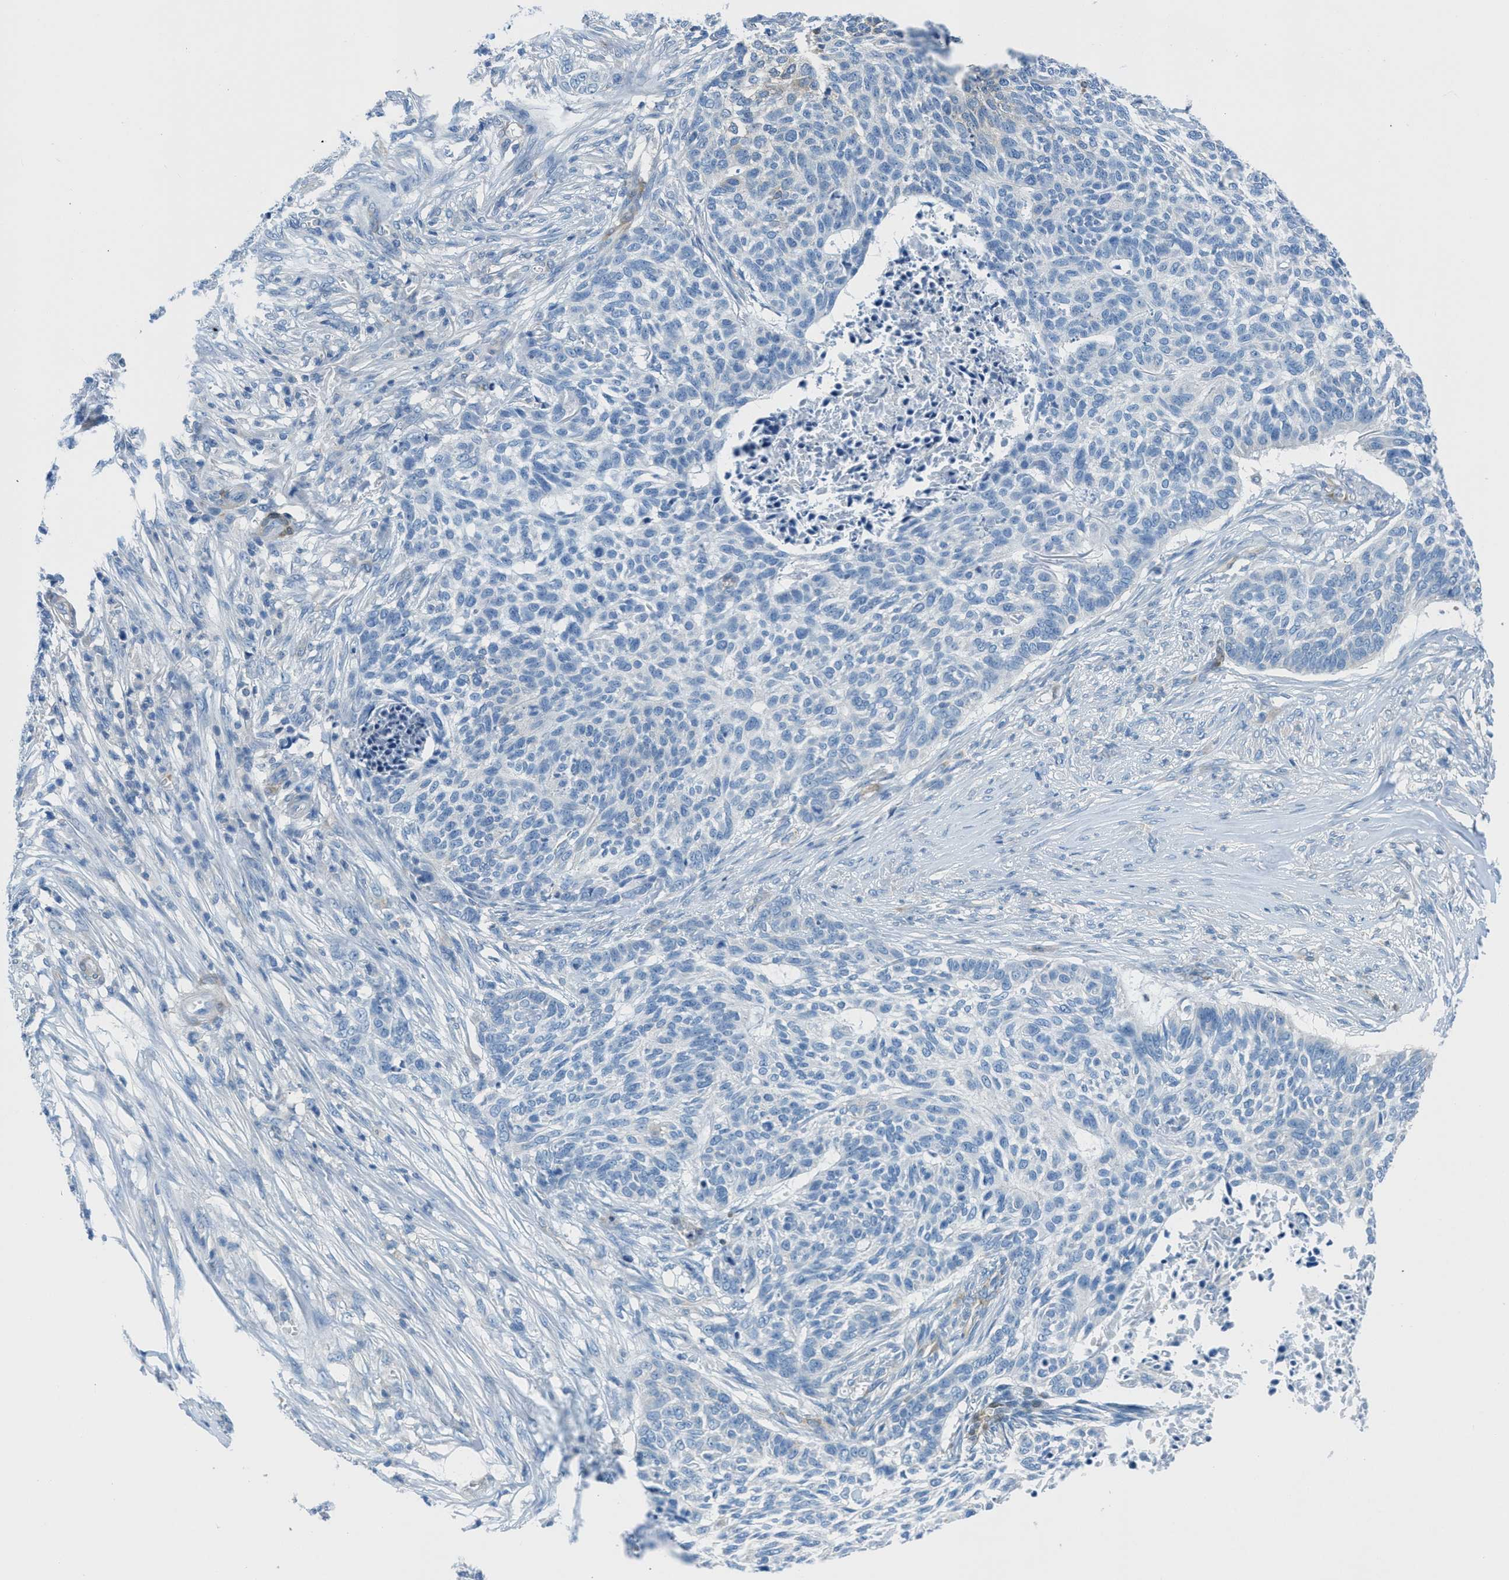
{"staining": {"intensity": "negative", "quantity": "none", "location": "none"}, "tissue": "skin cancer", "cell_type": "Tumor cells", "image_type": "cancer", "snomed": [{"axis": "morphology", "description": "Basal cell carcinoma"}, {"axis": "topography", "description": "Skin"}], "caption": "This is an IHC photomicrograph of human skin cancer. There is no staining in tumor cells.", "gene": "MAPRE2", "patient": {"sex": "male", "age": 85}}